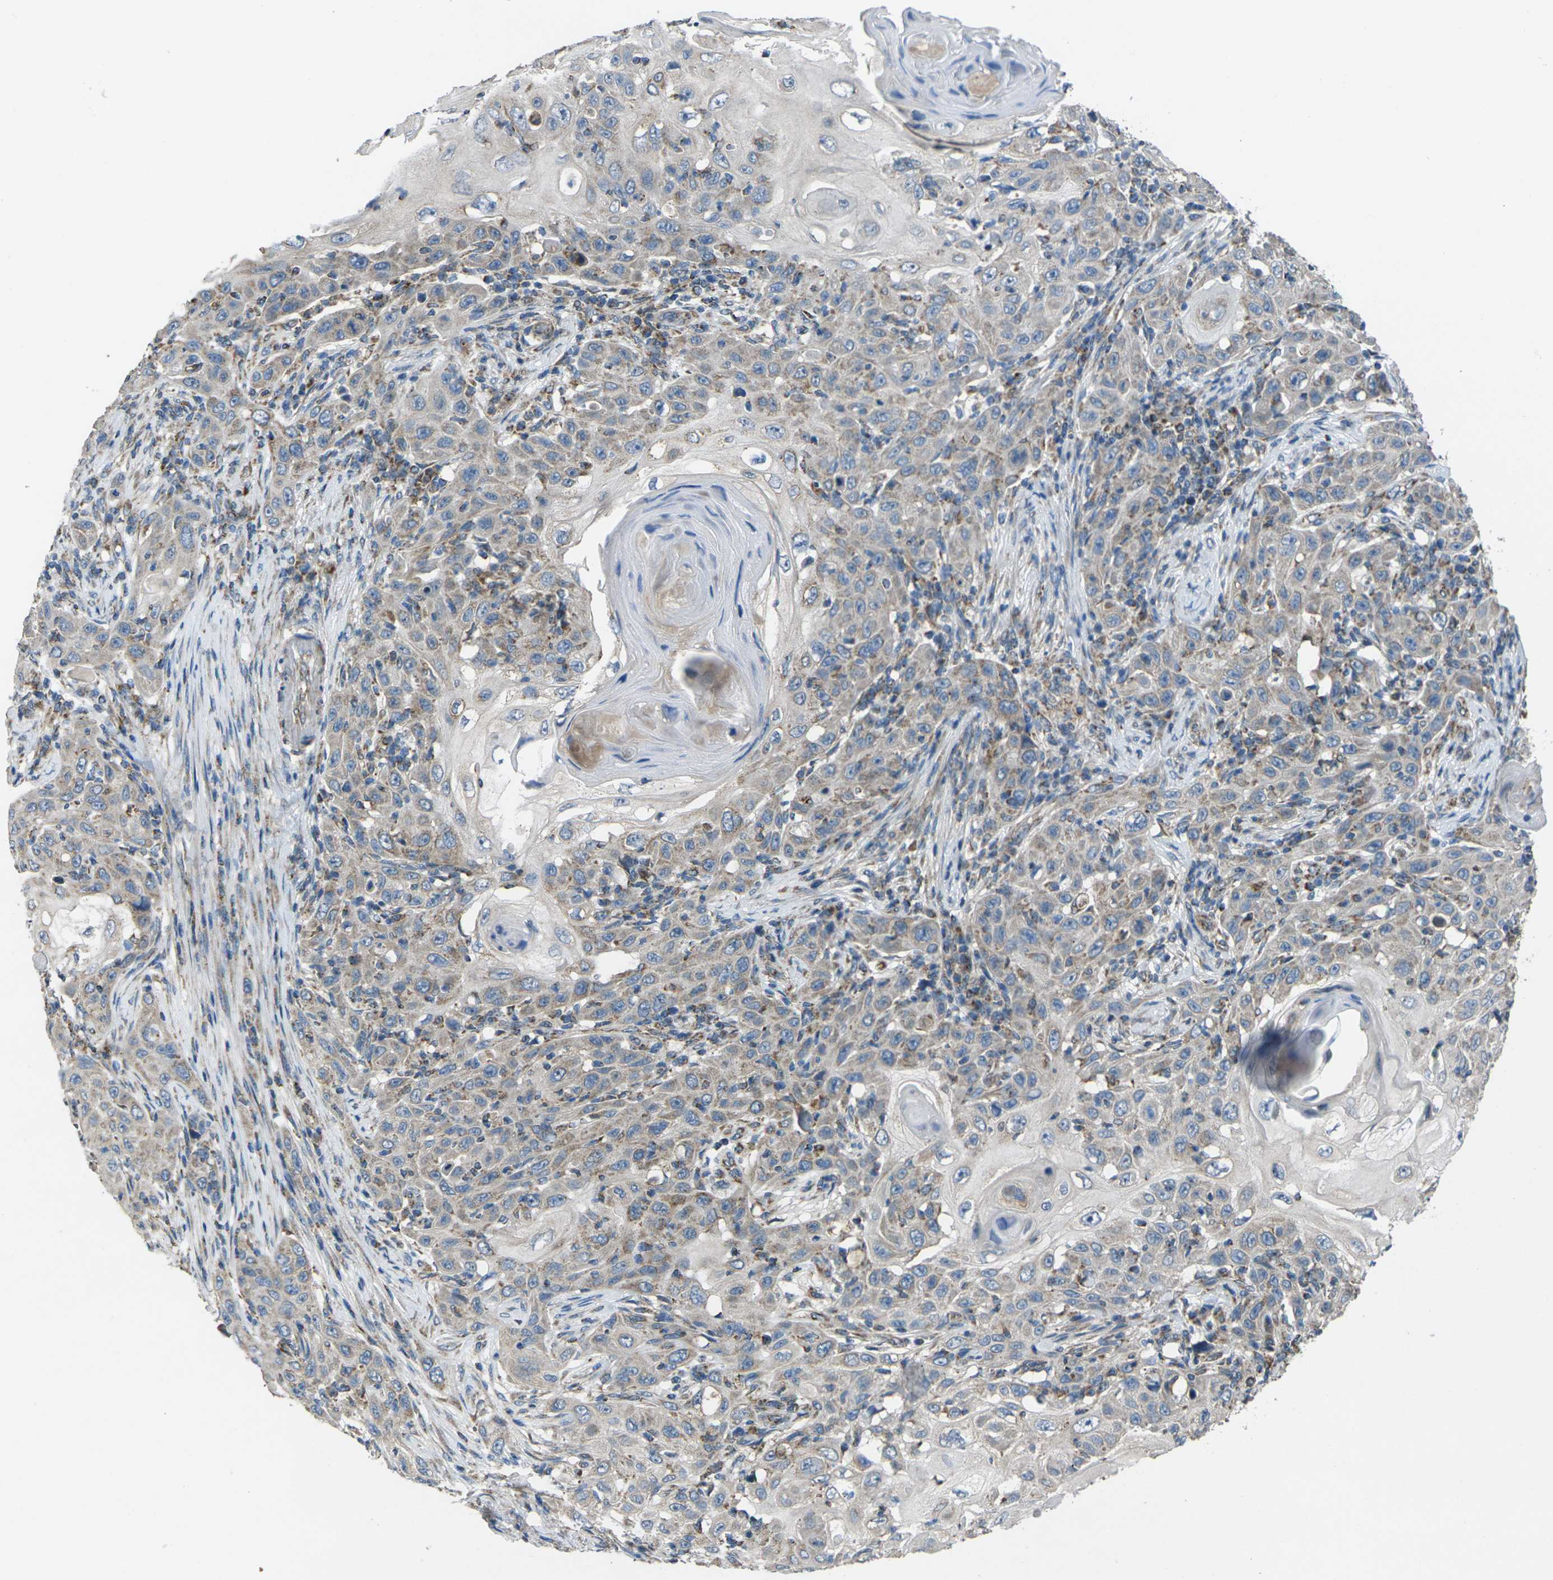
{"staining": {"intensity": "weak", "quantity": ">75%", "location": "cytoplasmic/membranous"}, "tissue": "skin cancer", "cell_type": "Tumor cells", "image_type": "cancer", "snomed": [{"axis": "morphology", "description": "Squamous cell carcinoma, NOS"}, {"axis": "topography", "description": "Skin"}], "caption": "The histopathology image reveals immunohistochemical staining of squamous cell carcinoma (skin). There is weak cytoplasmic/membranous expression is appreciated in about >75% of tumor cells.", "gene": "TMEM120B", "patient": {"sex": "female", "age": 88}}